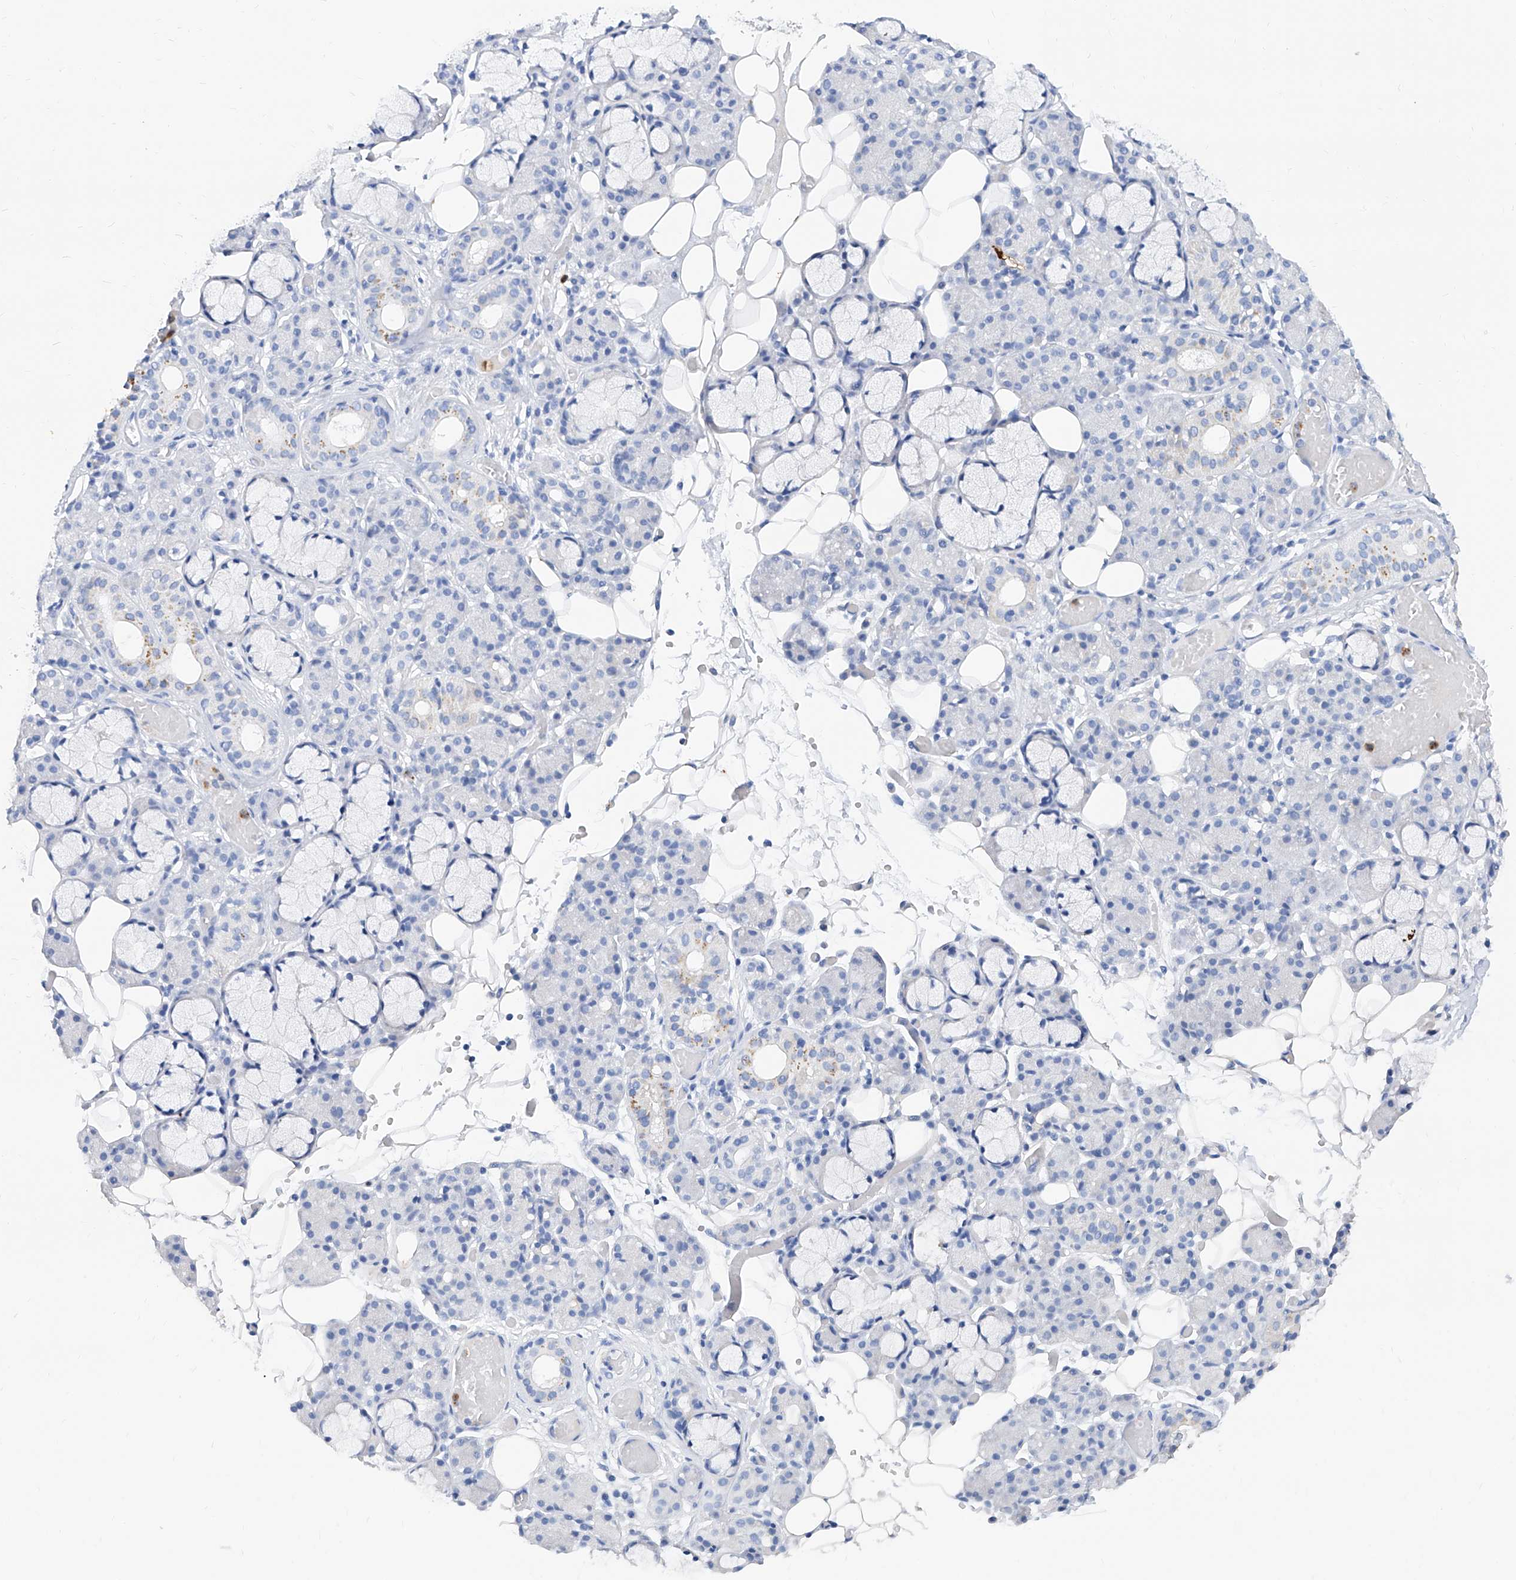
{"staining": {"intensity": "negative", "quantity": "none", "location": "none"}, "tissue": "salivary gland", "cell_type": "Glandular cells", "image_type": "normal", "snomed": [{"axis": "morphology", "description": "Normal tissue, NOS"}, {"axis": "topography", "description": "Salivary gland"}], "caption": "The micrograph displays no significant staining in glandular cells of salivary gland.", "gene": "SLC25A29", "patient": {"sex": "male", "age": 63}}